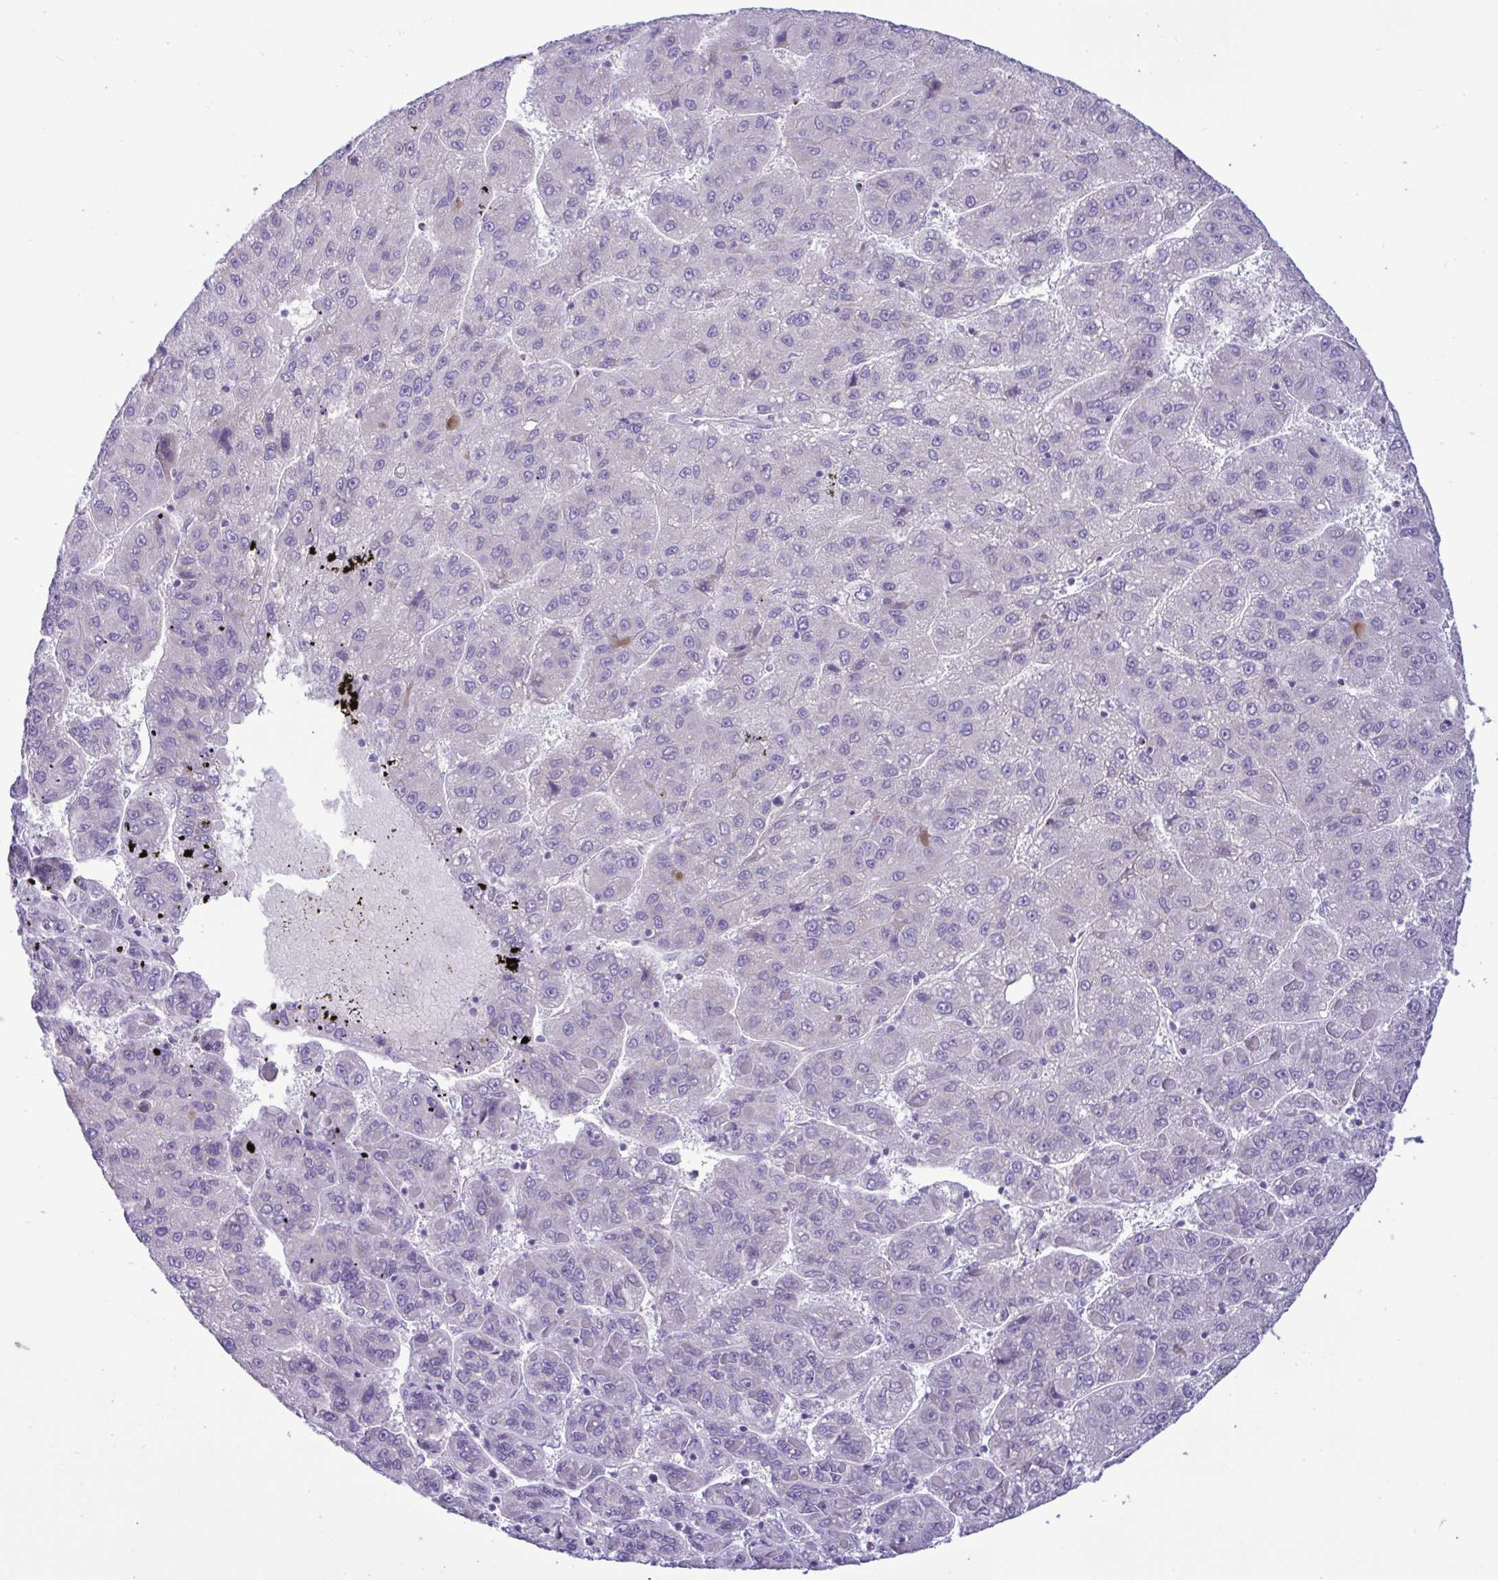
{"staining": {"intensity": "negative", "quantity": "none", "location": "none"}, "tissue": "liver cancer", "cell_type": "Tumor cells", "image_type": "cancer", "snomed": [{"axis": "morphology", "description": "Carcinoma, Hepatocellular, NOS"}, {"axis": "topography", "description": "Liver"}], "caption": "This is an IHC photomicrograph of human liver cancer (hepatocellular carcinoma). There is no expression in tumor cells.", "gene": "SREBF1", "patient": {"sex": "female", "age": 82}}